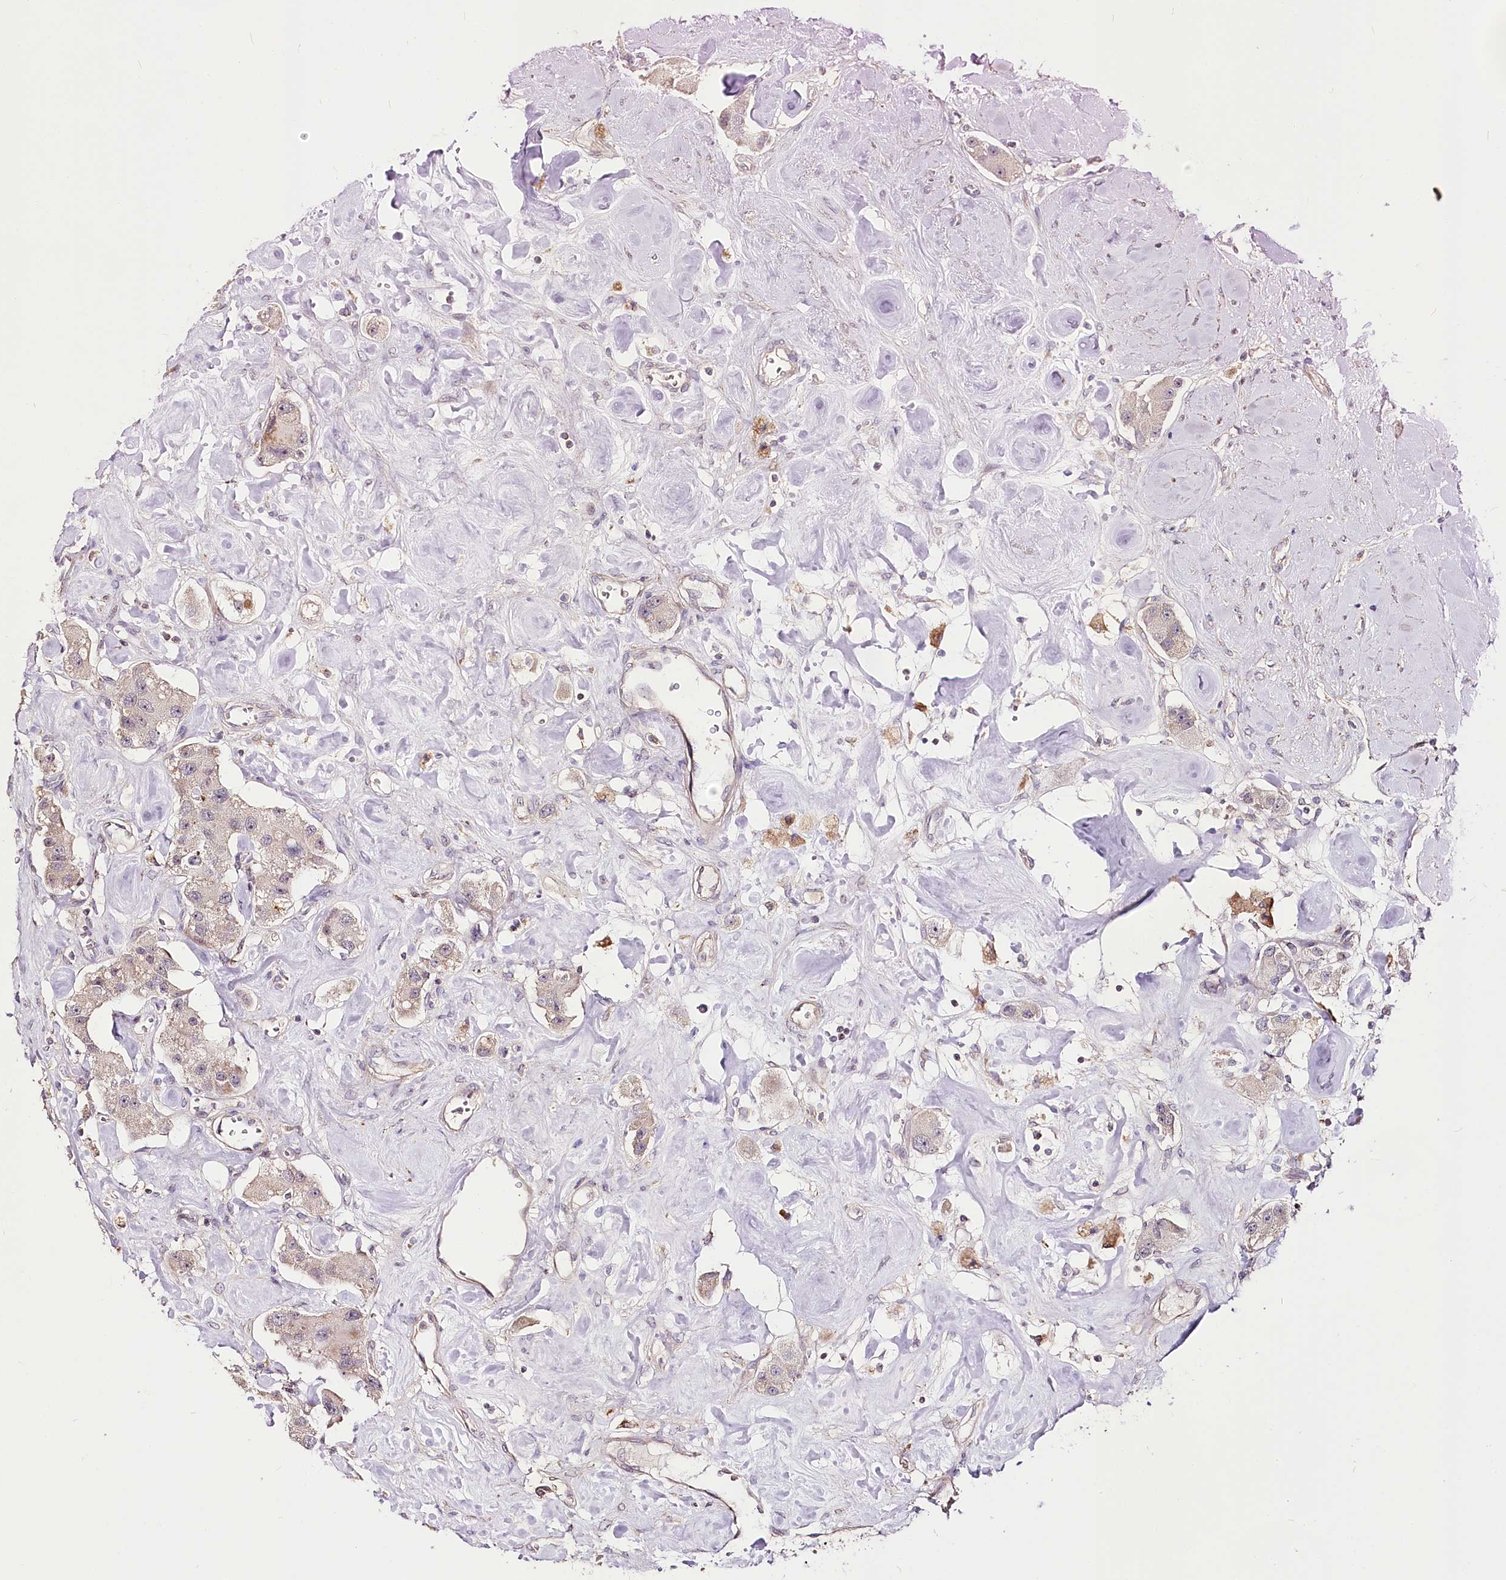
{"staining": {"intensity": "weak", "quantity": "<25%", "location": "cytoplasmic/membranous"}, "tissue": "carcinoid", "cell_type": "Tumor cells", "image_type": "cancer", "snomed": [{"axis": "morphology", "description": "Carcinoid, malignant, NOS"}, {"axis": "topography", "description": "Pancreas"}], "caption": "High magnification brightfield microscopy of carcinoid stained with DAB (3,3'-diaminobenzidine) (brown) and counterstained with hematoxylin (blue): tumor cells show no significant expression. (Stains: DAB immunohistochemistry (IHC) with hematoxylin counter stain, Microscopy: brightfield microscopy at high magnification).", "gene": "ZNF226", "patient": {"sex": "male", "age": 41}}